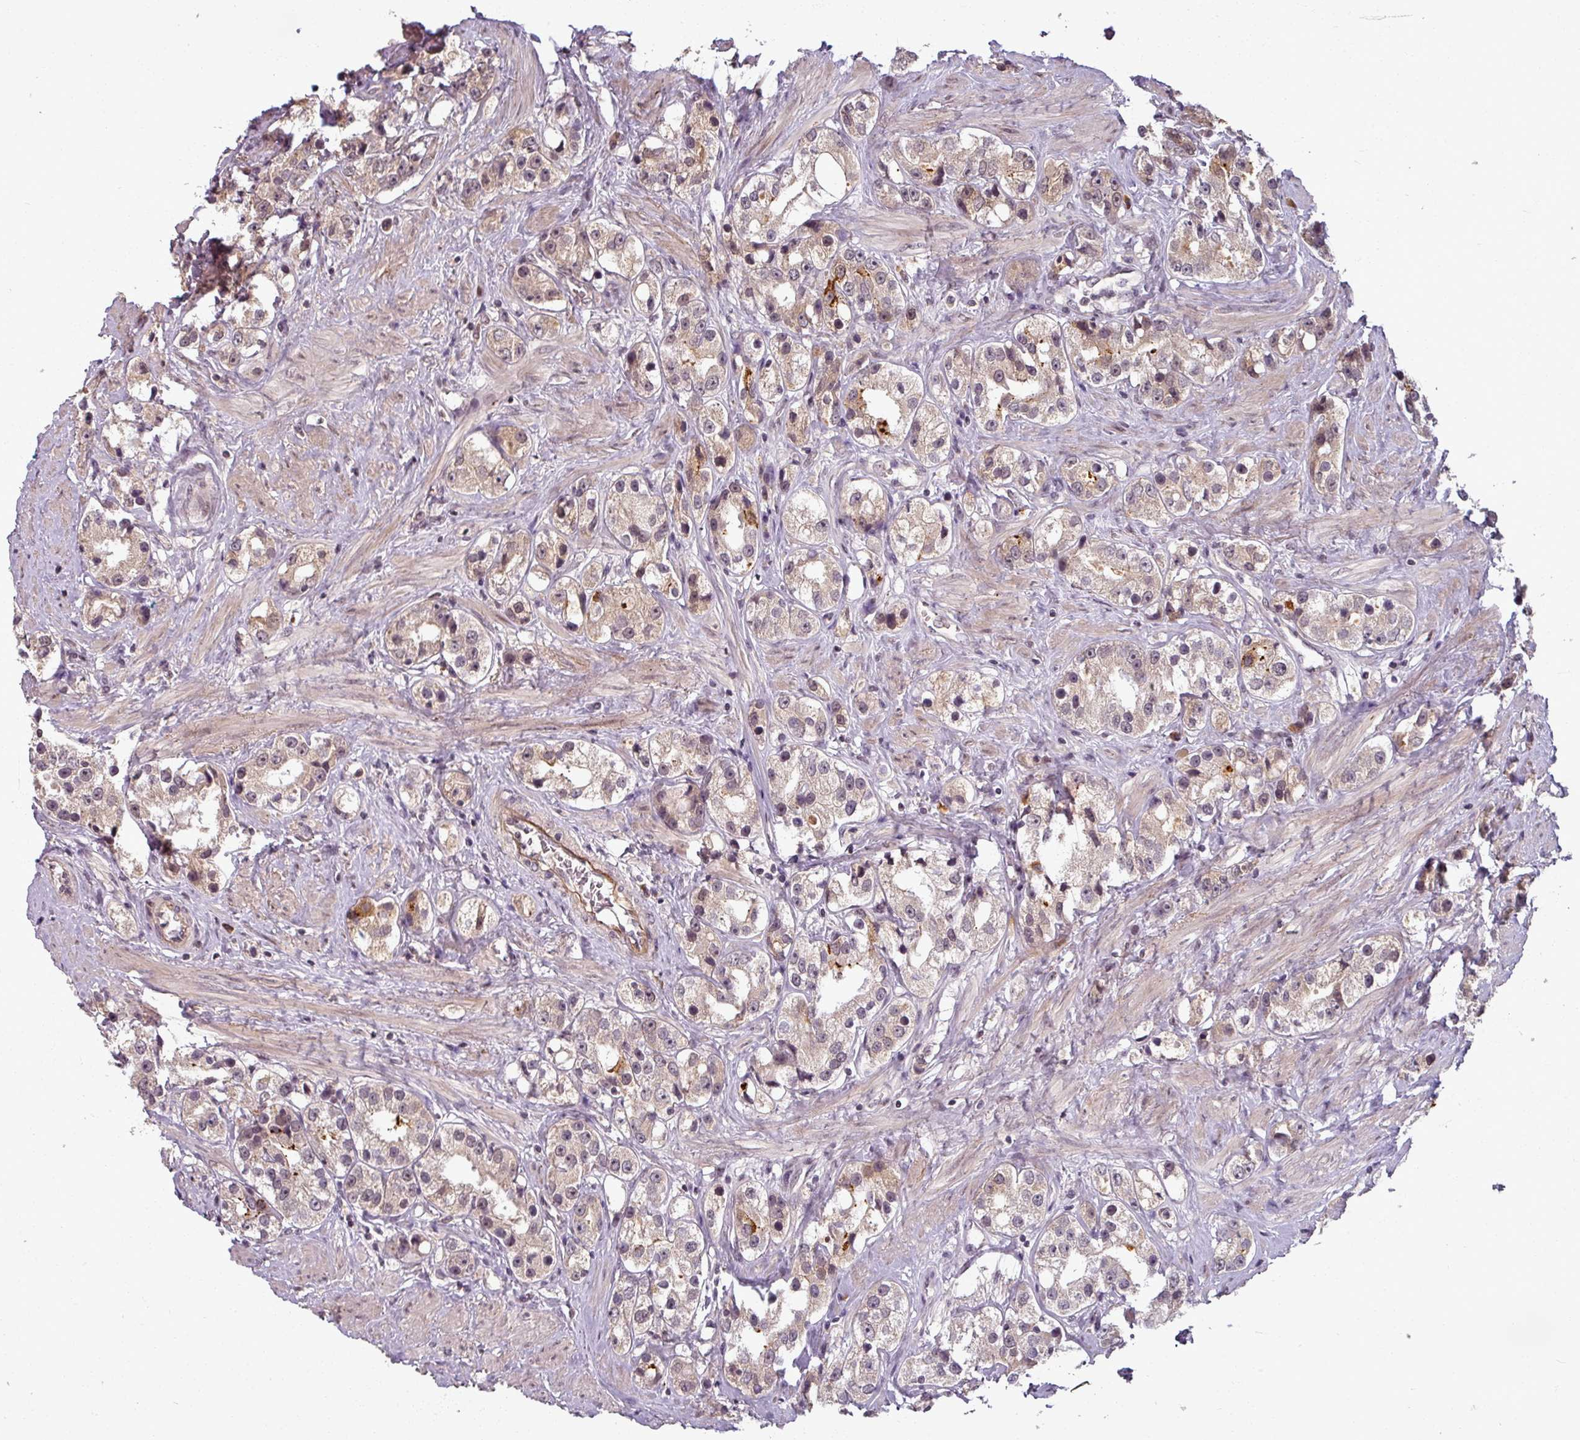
{"staining": {"intensity": "weak", "quantity": "25%-75%", "location": "cytoplasmic/membranous"}, "tissue": "prostate cancer", "cell_type": "Tumor cells", "image_type": "cancer", "snomed": [{"axis": "morphology", "description": "Adenocarcinoma, NOS"}, {"axis": "topography", "description": "Prostate"}], "caption": "Protein expression analysis of adenocarcinoma (prostate) displays weak cytoplasmic/membranous positivity in about 25%-75% of tumor cells.", "gene": "POLR2G", "patient": {"sex": "male", "age": 79}}